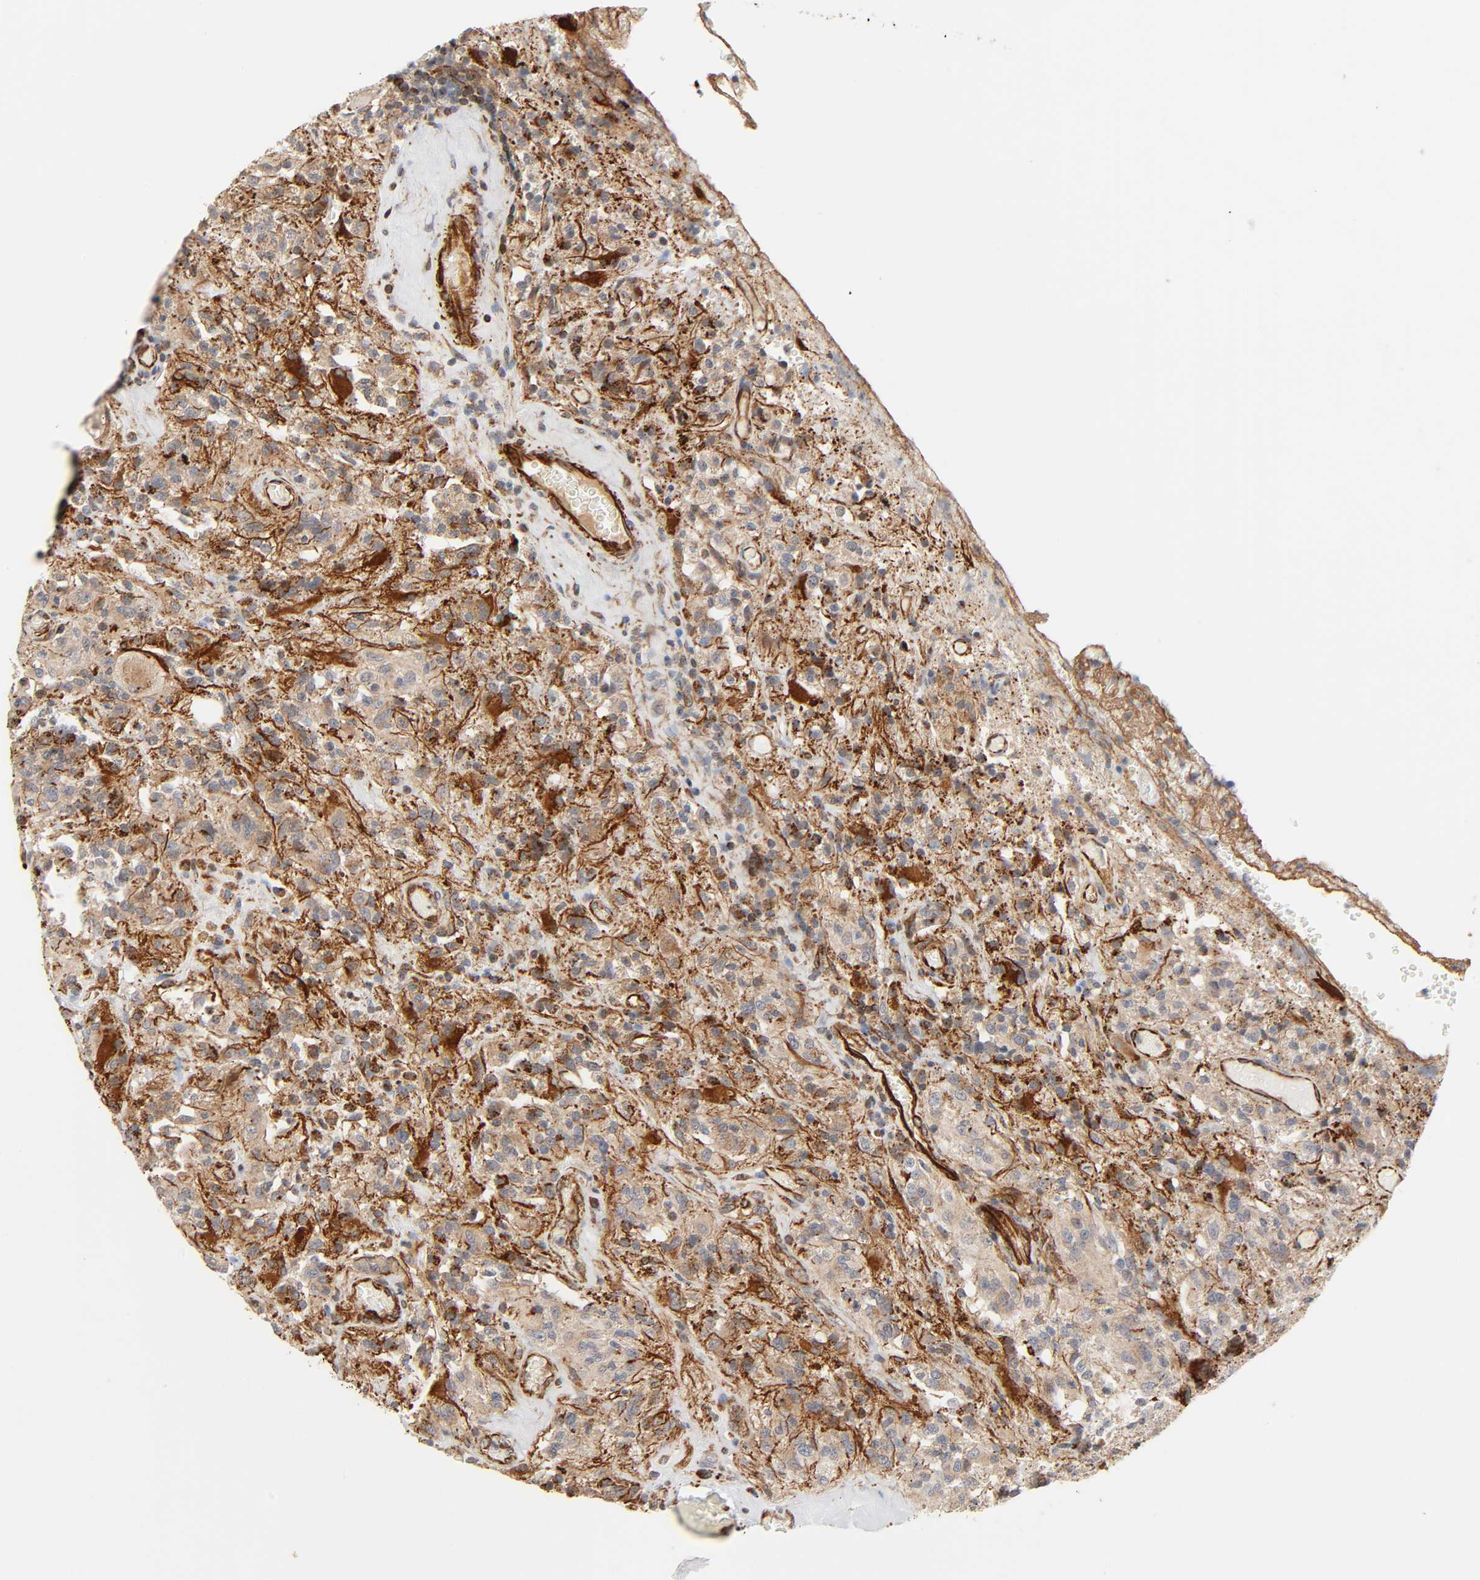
{"staining": {"intensity": "moderate", "quantity": ">75%", "location": "cytoplasmic/membranous"}, "tissue": "glioma", "cell_type": "Tumor cells", "image_type": "cancer", "snomed": [{"axis": "morphology", "description": "Normal tissue, NOS"}, {"axis": "morphology", "description": "Glioma, malignant, High grade"}, {"axis": "topography", "description": "Cerebral cortex"}], "caption": "The histopathology image shows immunohistochemical staining of malignant high-grade glioma. There is moderate cytoplasmic/membranous expression is identified in approximately >75% of tumor cells.", "gene": "REEP6", "patient": {"sex": "male", "age": 56}}